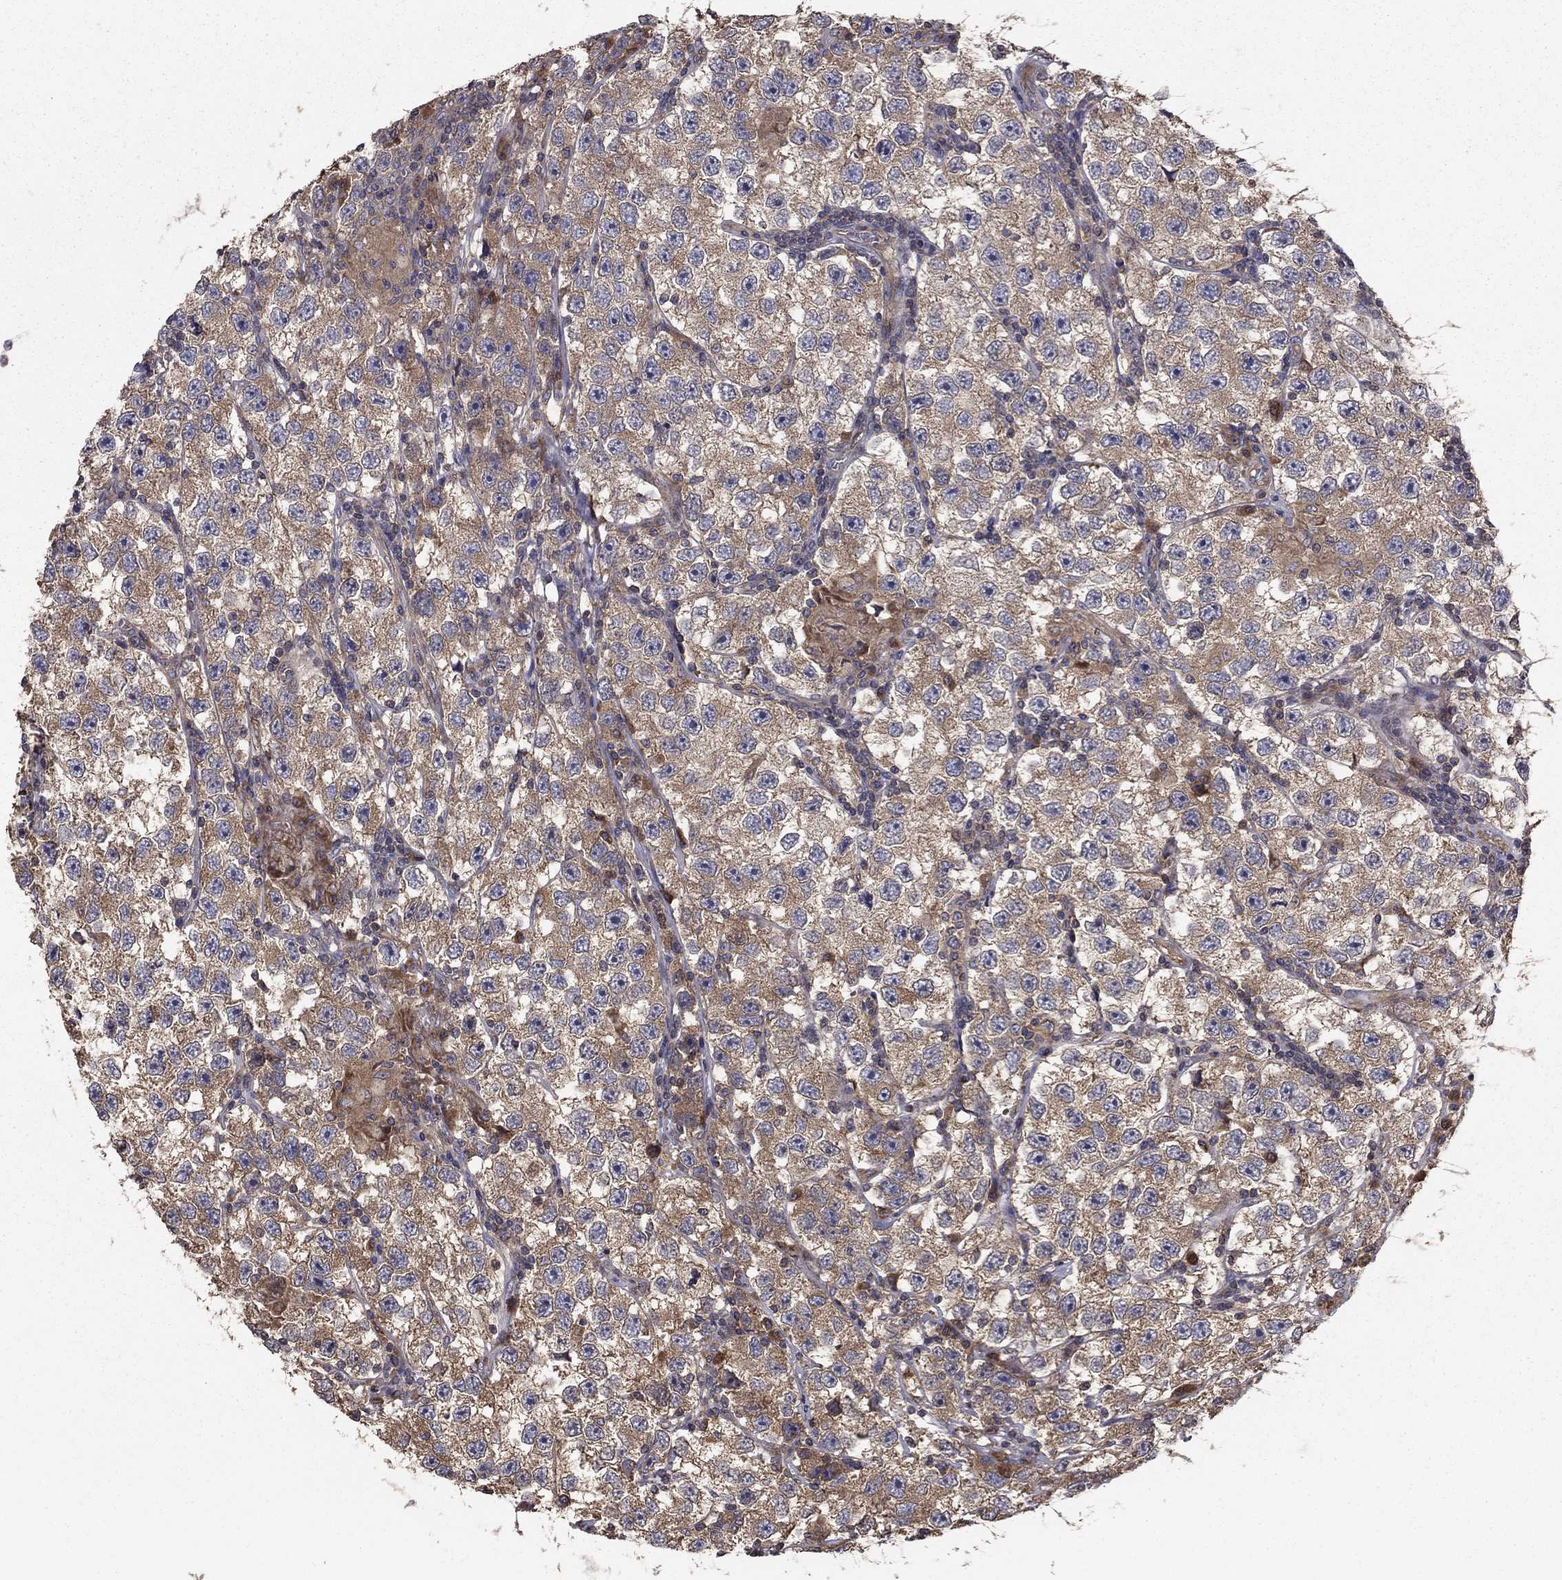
{"staining": {"intensity": "weak", "quantity": "25%-75%", "location": "cytoplasmic/membranous"}, "tissue": "testis cancer", "cell_type": "Tumor cells", "image_type": "cancer", "snomed": [{"axis": "morphology", "description": "Seminoma, NOS"}, {"axis": "topography", "description": "Testis"}], "caption": "This photomicrograph reveals testis cancer (seminoma) stained with immunohistochemistry to label a protein in brown. The cytoplasmic/membranous of tumor cells show weak positivity for the protein. Nuclei are counter-stained blue.", "gene": "BABAM2", "patient": {"sex": "male", "age": 26}}